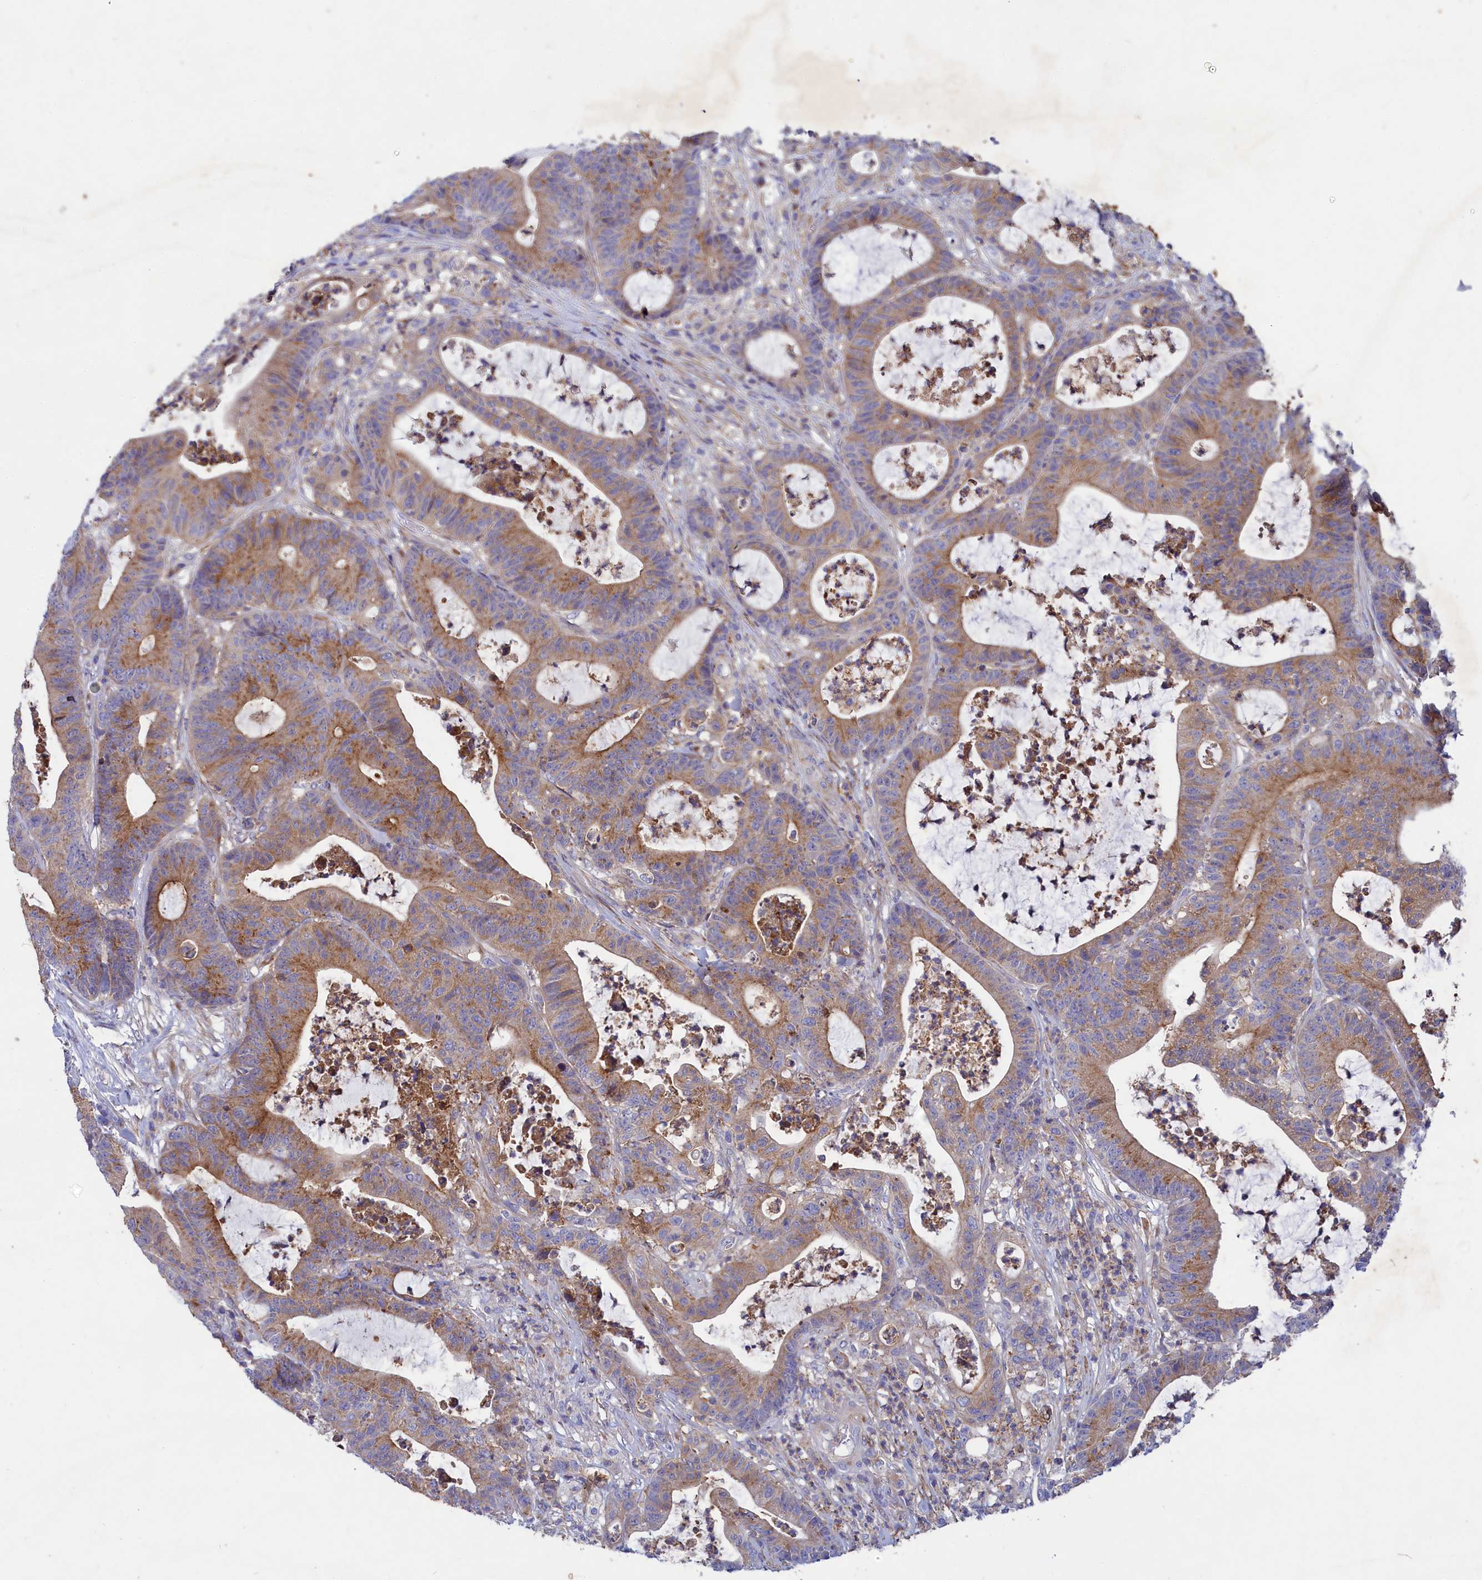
{"staining": {"intensity": "moderate", "quantity": ">75%", "location": "cytoplasmic/membranous"}, "tissue": "colorectal cancer", "cell_type": "Tumor cells", "image_type": "cancer", "snomed": [{"axis": "morphology", "description": "Adenocarcinoma, NOS"}, {"axis": "topography", "description": "Colon"}], "caption": "Colorectal cancer (adenocarcinoma) tissue reveals moderate cytoplasmic/membranous expression in about >75% of tumor cells, visualized by immunohistochemistry.", "gene": "SCAMP4", "patient": {"sex": "female", "age": 84}}